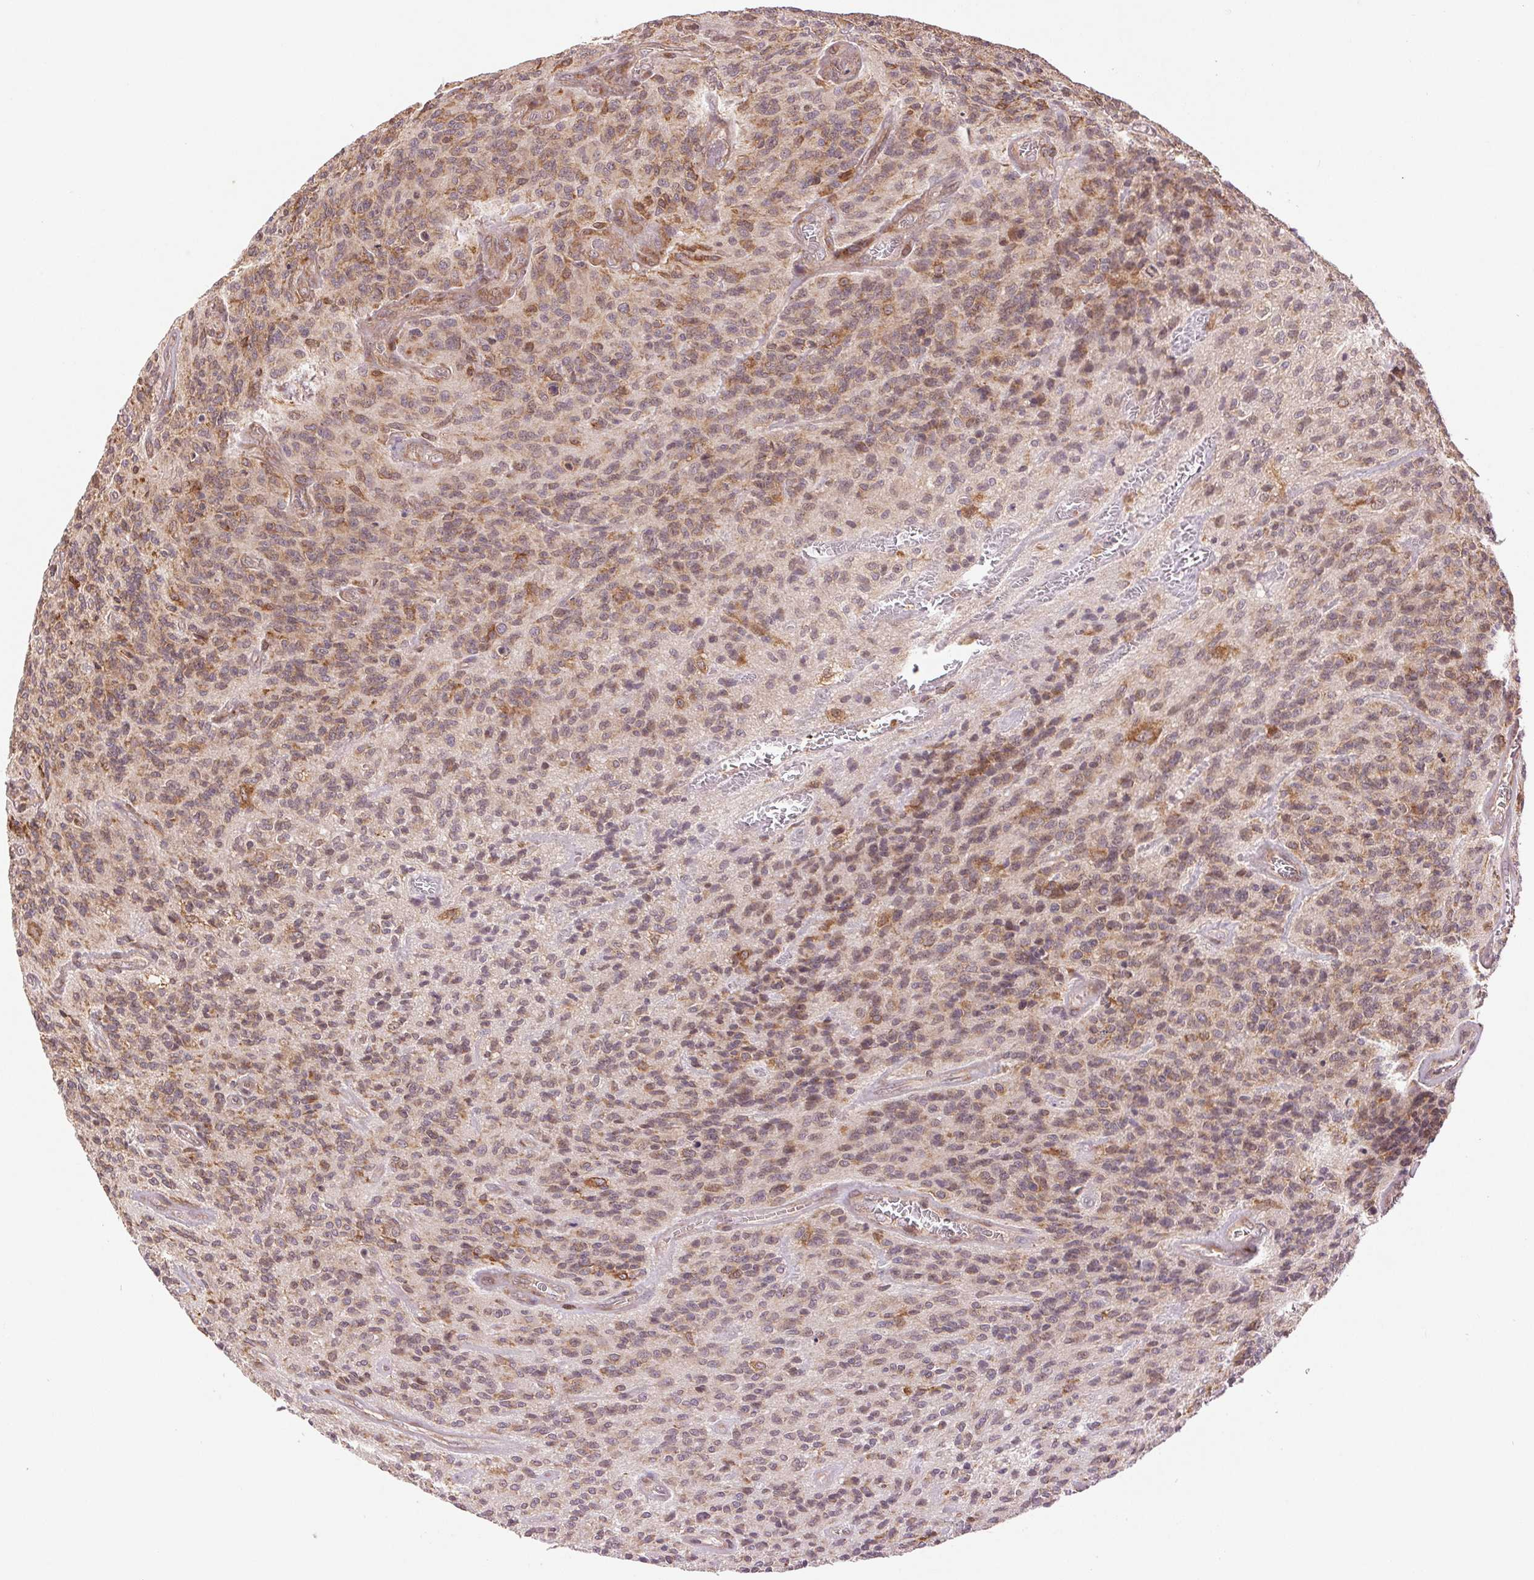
{"staining": {"intensity": "moderate", "quantity": "25%-75%", "location": "cytoplasmic/membranous"}, "tissue": "glioma", "cell_type": "Tumor cells", "image_type": "cancer", "snomed": [{"axis": "morphology", "description": "Glioma, malignant, High grade"}, {"axis": "topography", "description": "Brain"}], "caption": "Approximately 25%-75% of tumor cells in human malignant high-grade glioma demonstrate moderate cytoplasmic/membranous protein staining as visualized by brown immunohistochemical staining.", "gene": "BTF3L4", "patient": {"sex": "male", "age": 76}}